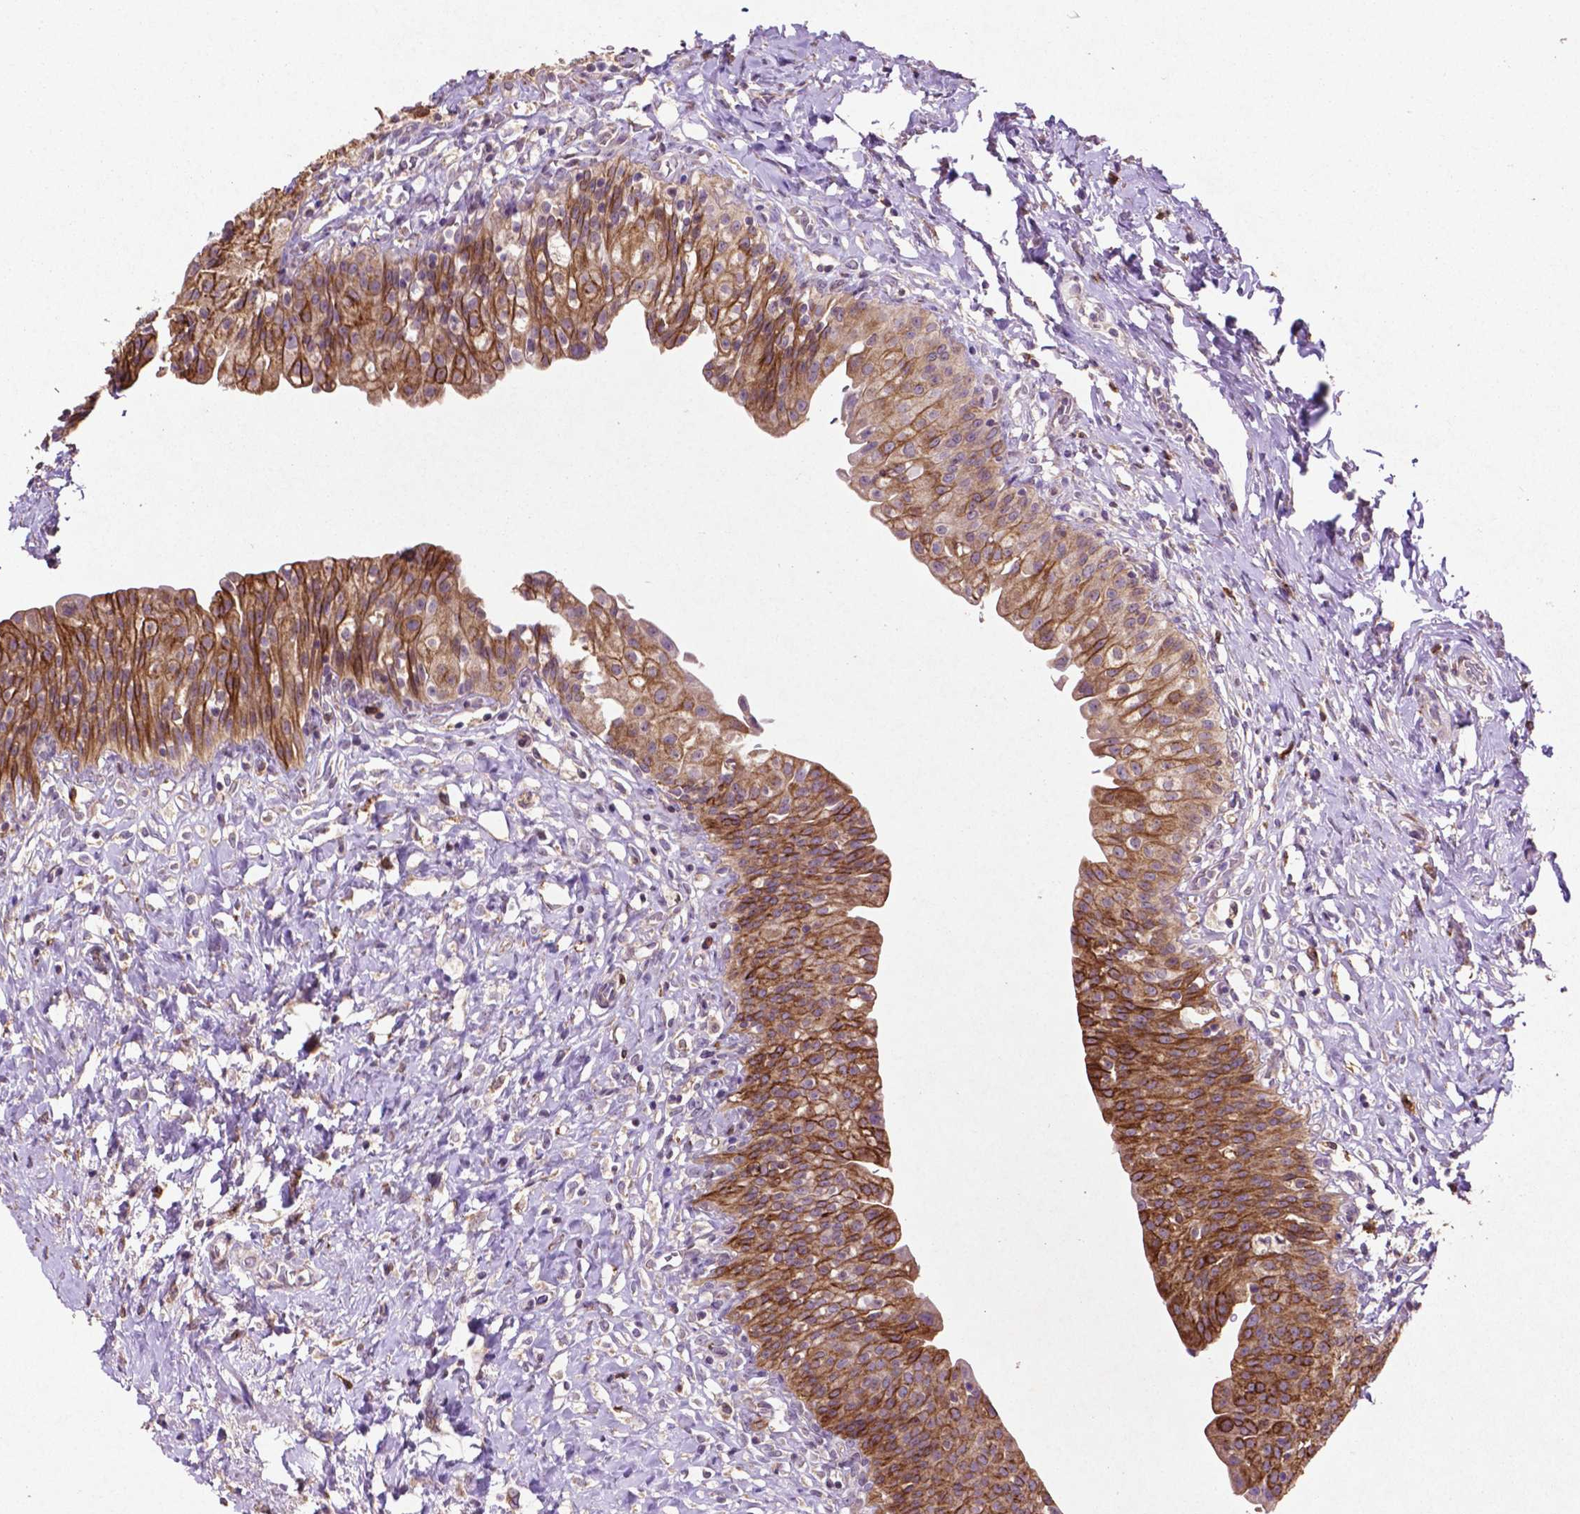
{"staining": {"intensity": "moderate", "quantity": ">75%", "location": "cytoplasmic/membranous"}, "tissue": "urinary bladder", "cell_type": "Urothelial cells", "image_type": "normal", "snomed": [{"axis": "morphology", "description": "Normal tissue, NOS"}, {"axis": "topography", "description": "Urinary bladder"}], "caption": "This photomicrograph displays immunohistochemistry (IHC) staining of benign human urinary bladder, with medium moderate cytoplasmic/membranous staining in about >75% of urothelial cells.", "gene": "MBTPS1", "patient": {"sex": "male", "age": 76}}